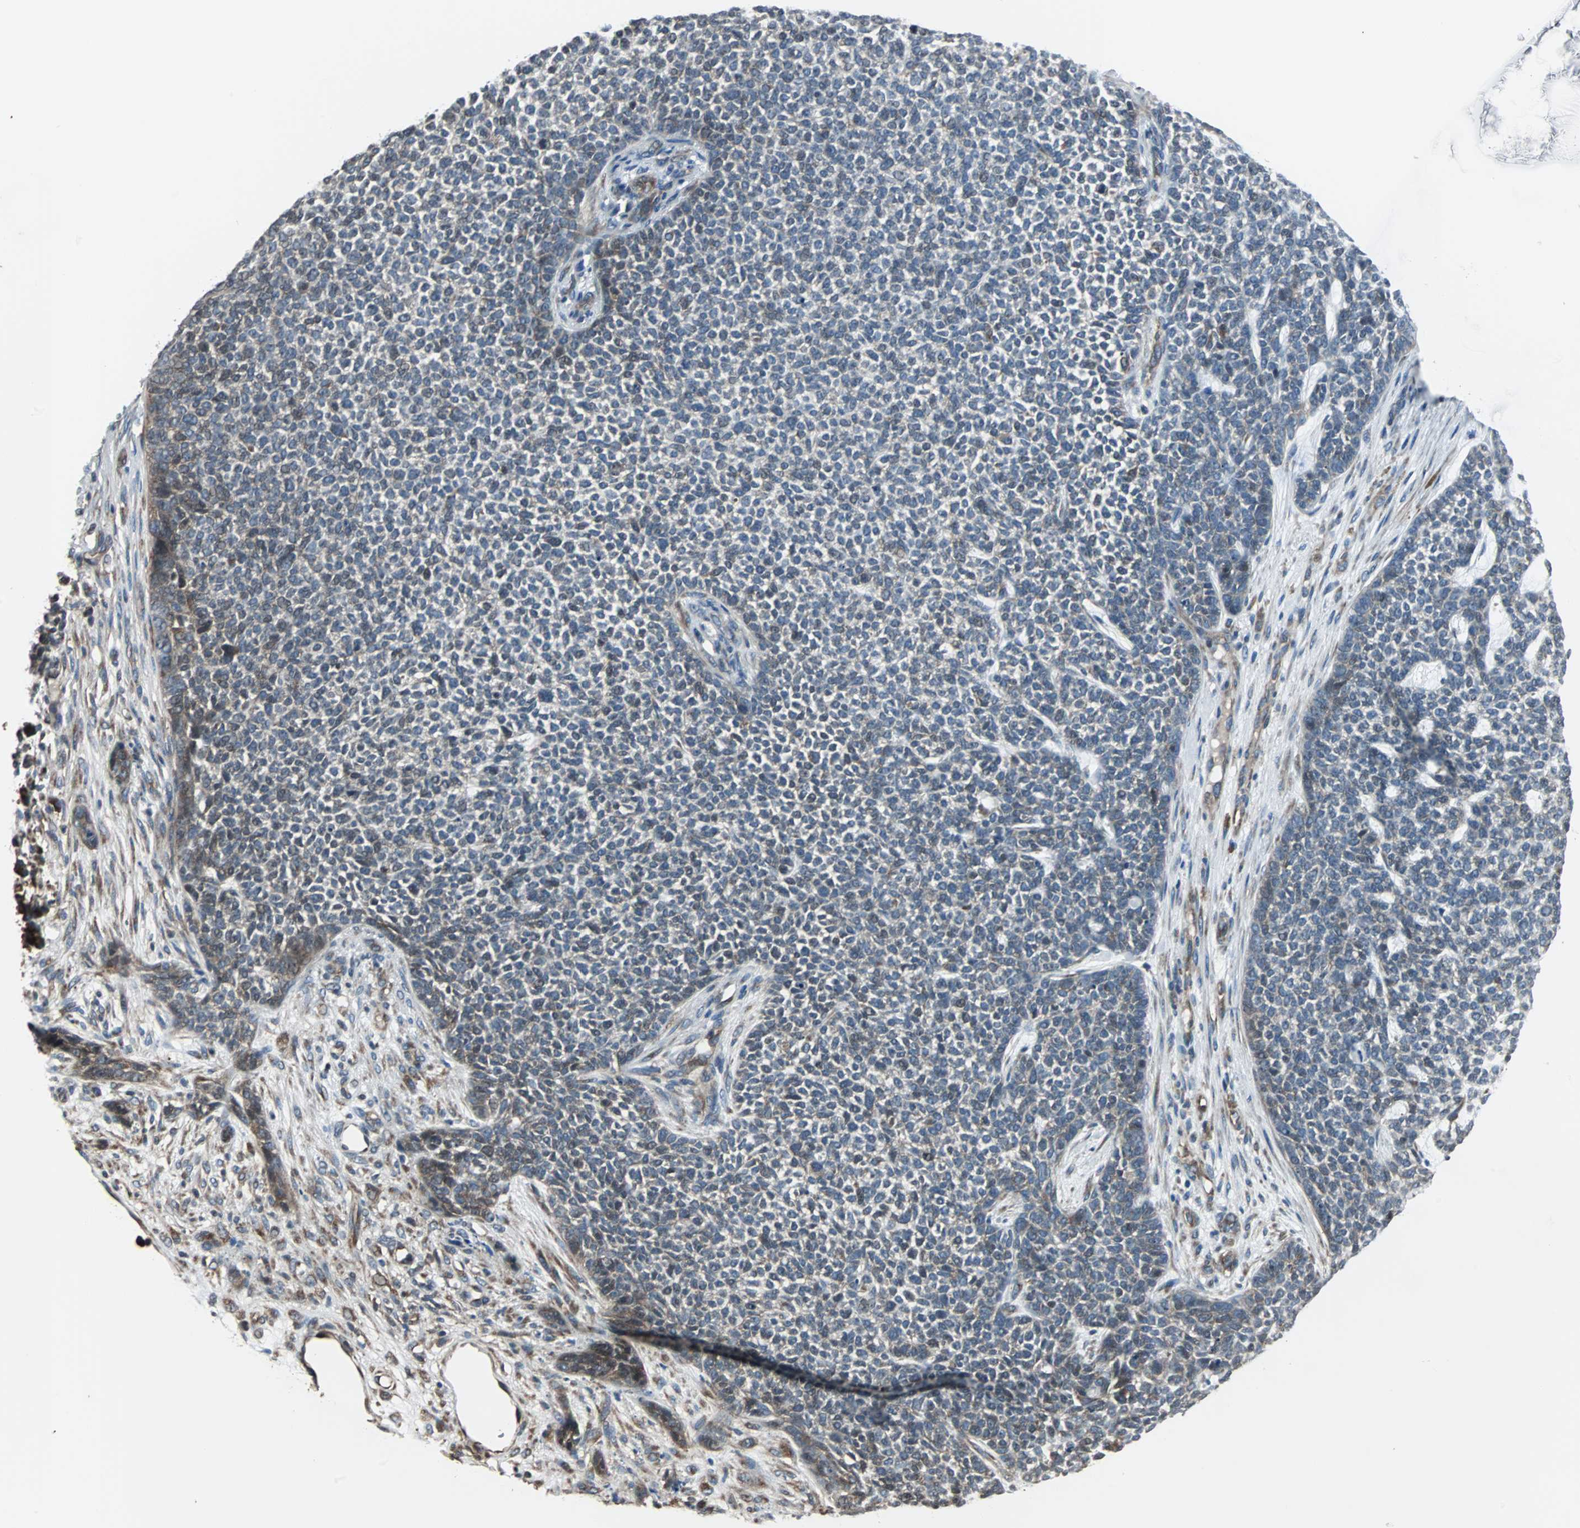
{"staining": {"intensity": "negative", "quantity": "none", "location": "none"}, "tissue": "skin cancer", "cell_type": "Tumor cells", "image_type": "cancer", "snomed": [{"axis": "morphology", "description": "Basal cell carcinoma"}, {"axis": "topography", "description": "Skin"}], "caption": "Immunohistochemistry (IHC) photomicrograph of neoplastic tissue: skin cancer (basal cell carcinoma) stained with DAB reveals no significant protein staining in tumor cells.", "gene": "CHP1", "patient": {"sex": "female", "age": 84}}